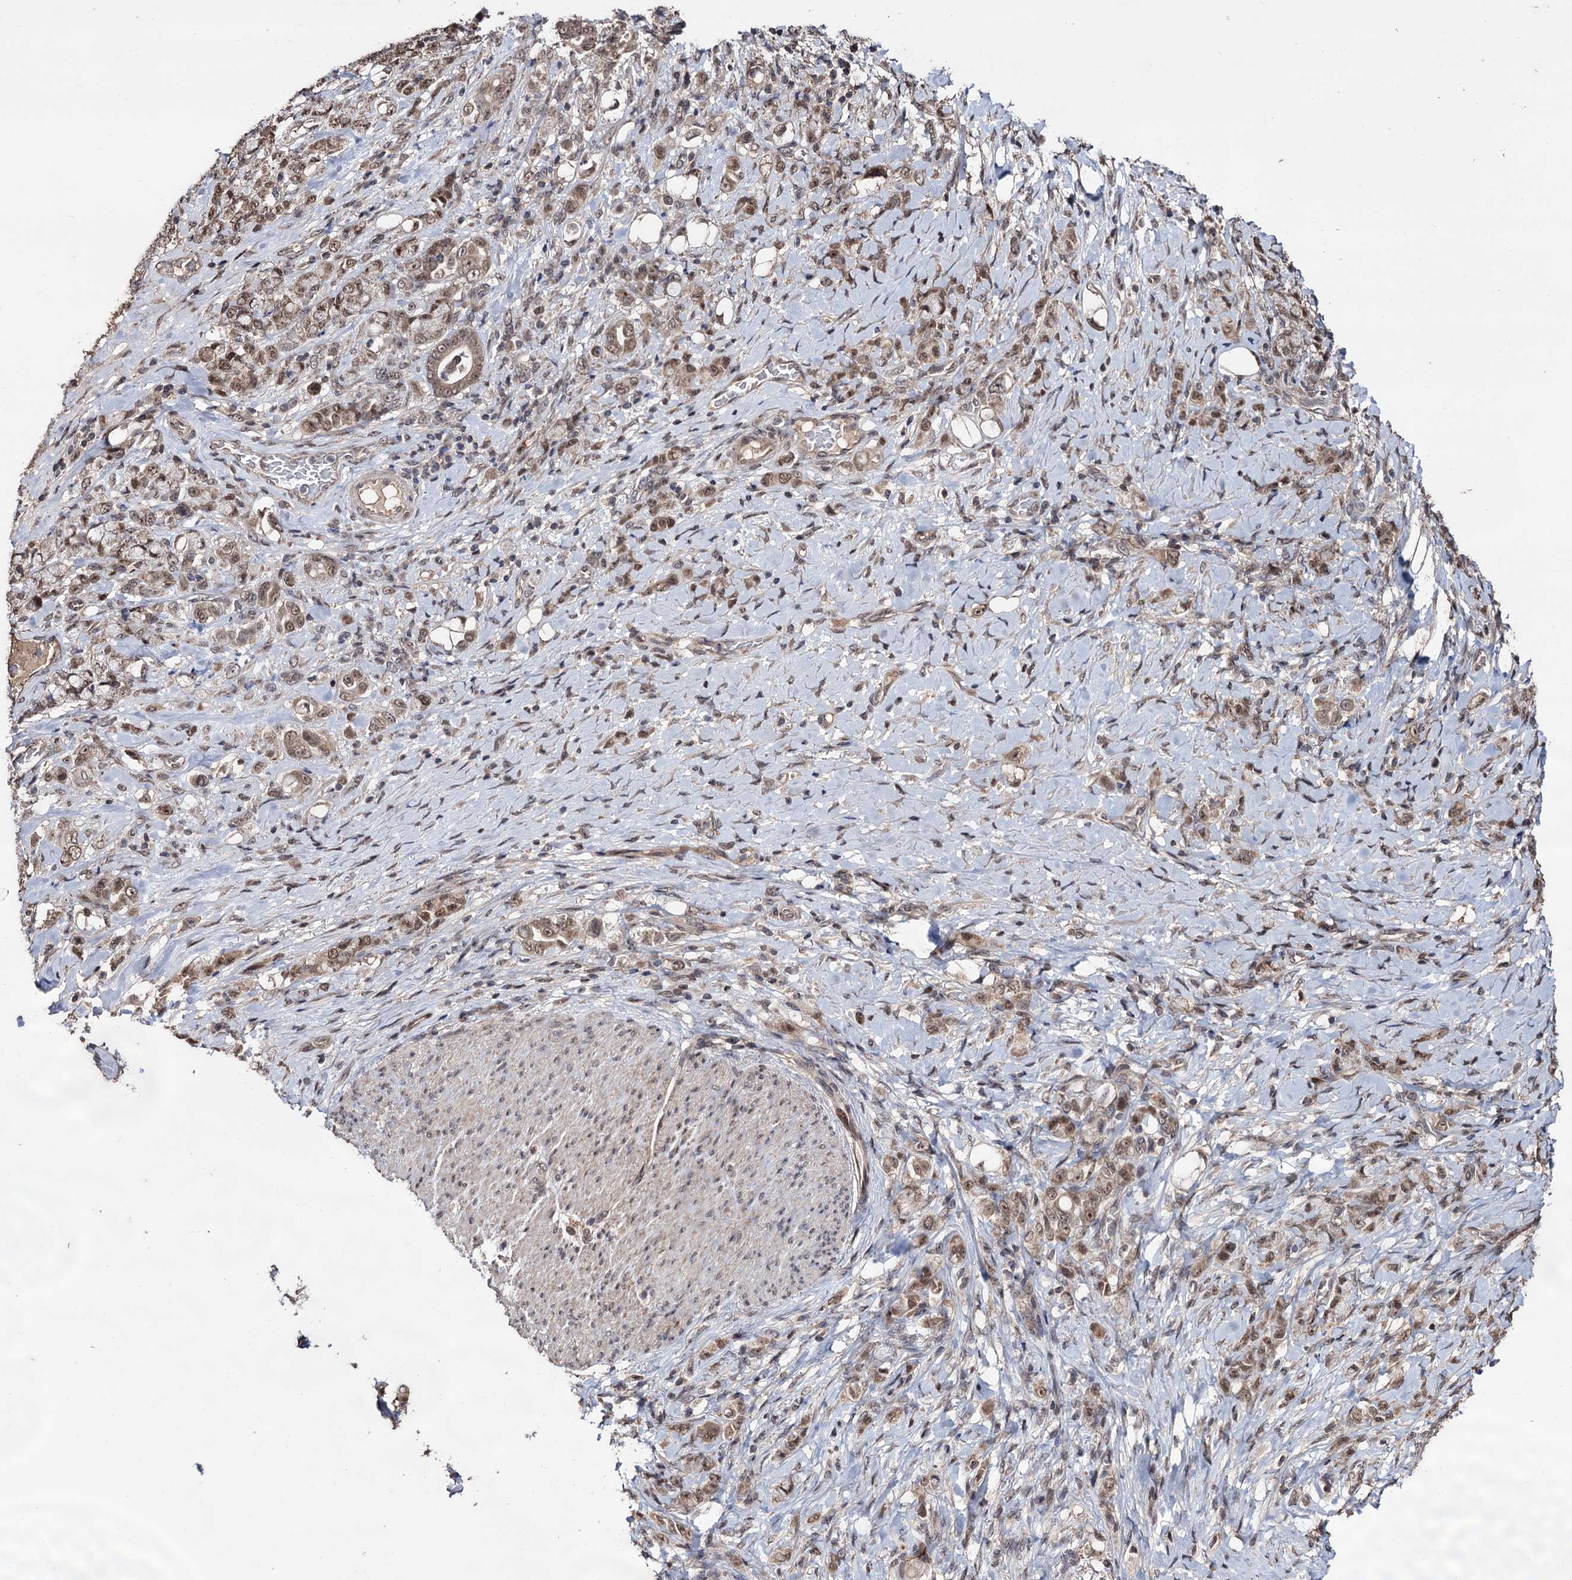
{"staining": {"intensity": "moderate", "quantity": ">75%", "location": "cytoplasmic/membranous,nuclear"}, "tissue": "stomach cancer", "cell_type": "Tumor cells", "image_type": "cancer", "snomed": [{"axis": "morphology", "description": "Adenocarcinoma, NOS"}, {"axis": "topography", "description": "Stomach"}], "caption": "Immunohistochemical staining of human stomach cancer demonstrates medium levels of moderate cytoplasmic/membranous and nuclear protein staining in about >75% of tumor cells. (Brightfield microscopy of DAB IHC at high magnification).", "gene": "KLF5", "patient": {"sex": "female", "age": 79}}